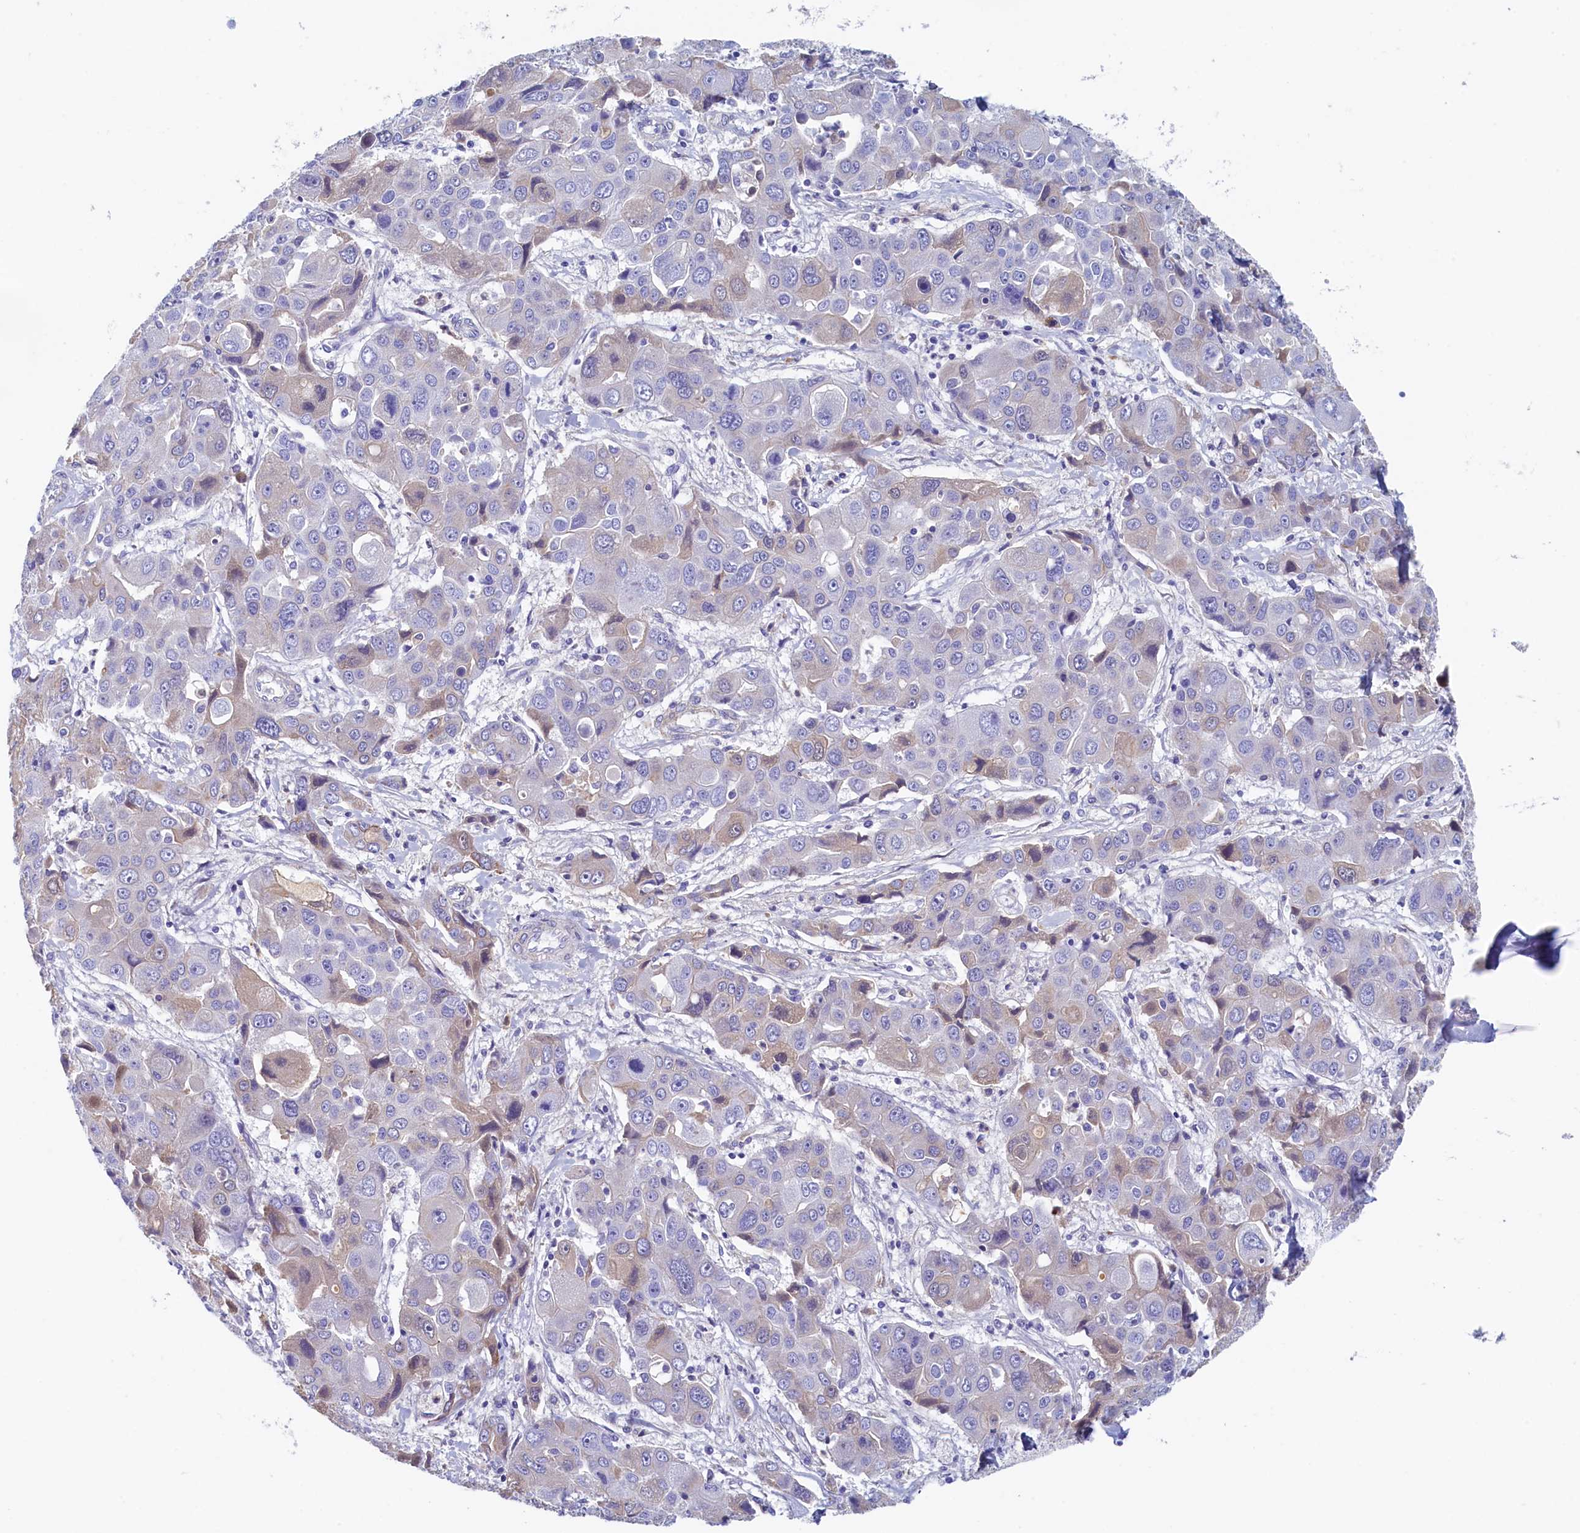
{"staining": {"intensity": "negative", "quantity": "none", "location": "none"}, "tissue": "liver cancer", "cell_type": "Tumor cells", "image_type": "cancer", "snomed": [{"axis": "morphology", "description": "Cholangiocarcinoma"}, {"axis": "topography", "description": "Liver"}], "caption": "Immunohistochemistry (IHC) histopathology image of human liver cancer (cholangiocarcinoma) stained for a protein (brown), which reveals no positivity in tumor cells. (DAB (3,3'-diaminobenzidine) immunohistochemistry (IHC), high magnification).", "gene": "GUCA1C", "patient": {"sex": "male", "age": 67}}